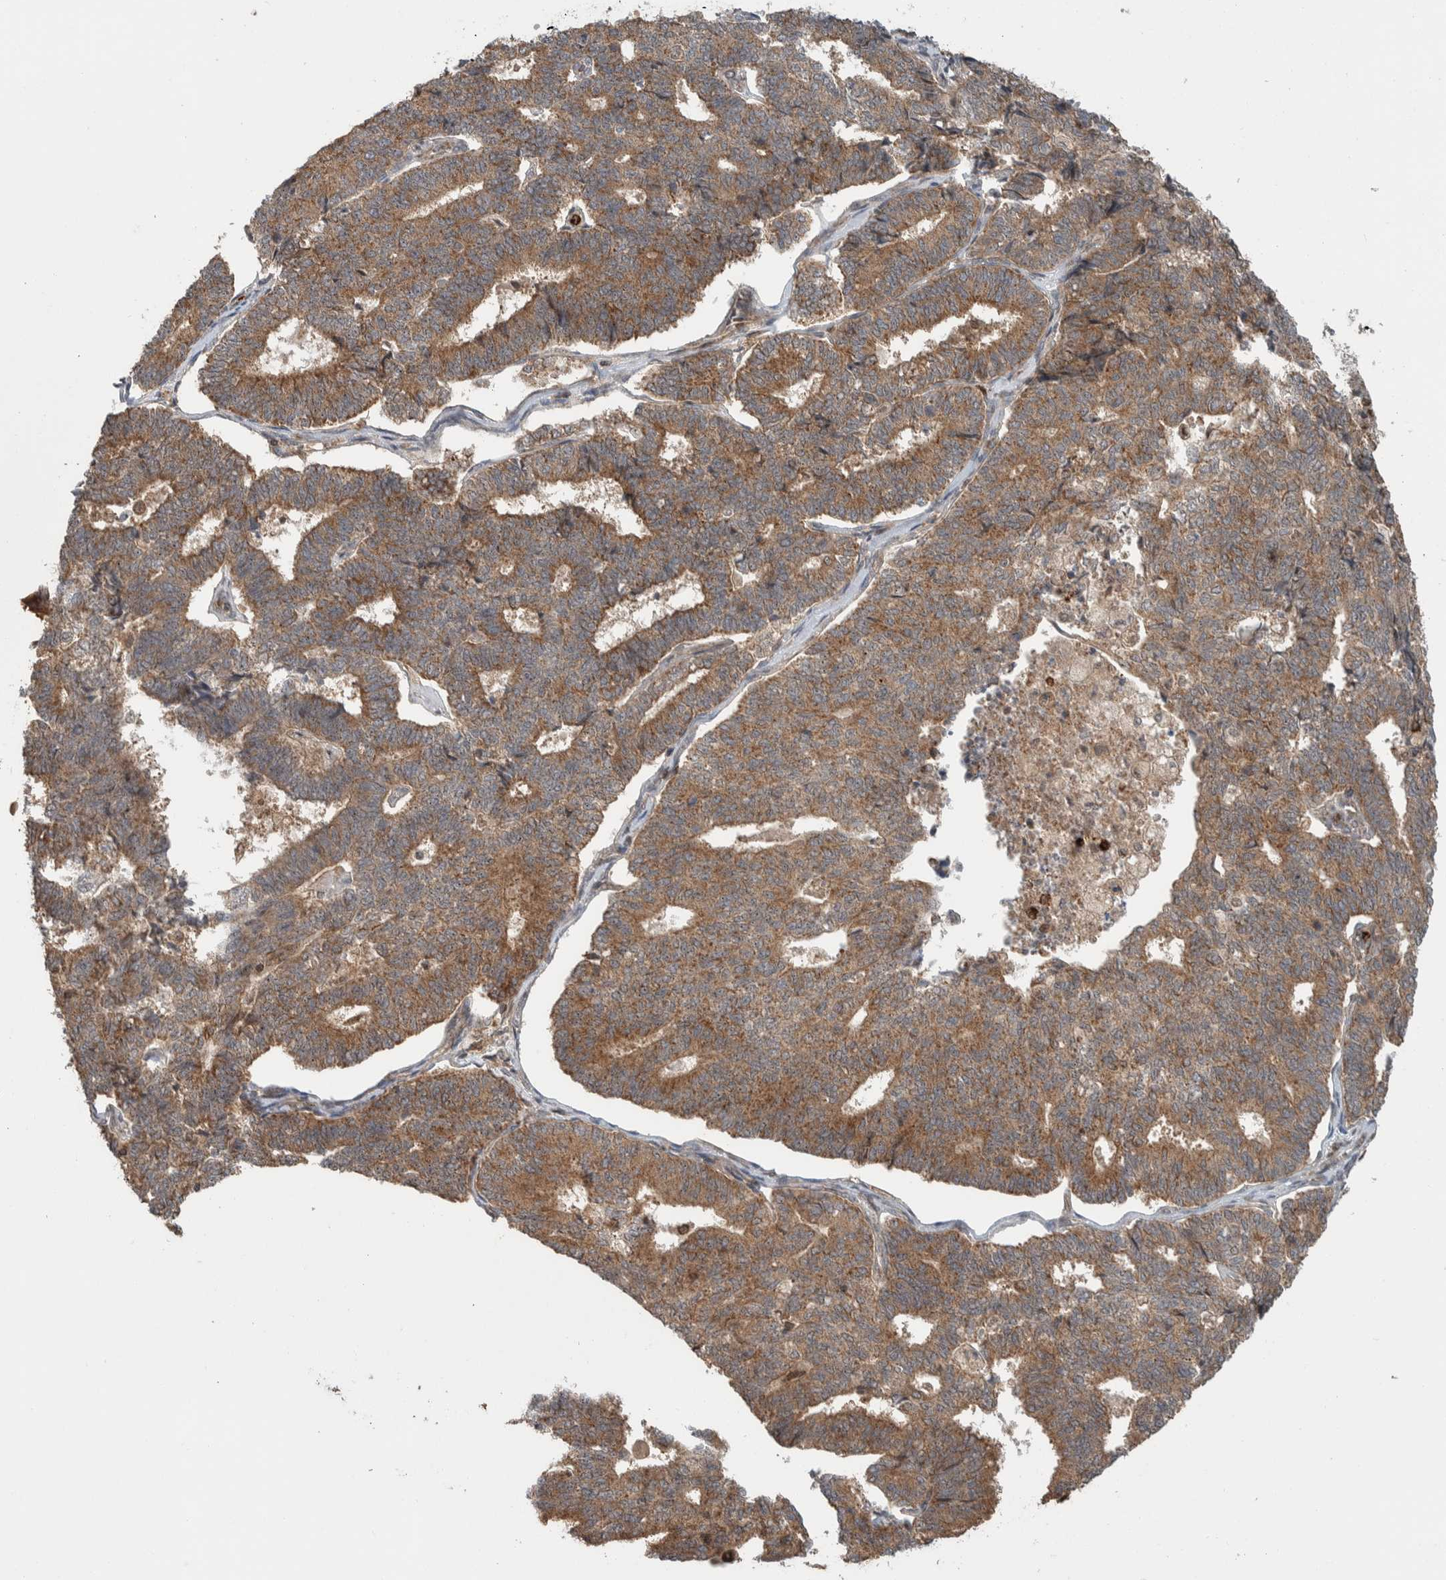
{"staining": {"intensity": "moderate", "quantity": ">75%", "location": "cytoplasmic/membranous"}, "tissue": "endometrial cancer", "cell_type": "Tumor cells", "image_type": "cancer", "snomed": [{"axis": "morphology", "description": "Adenocarcinoma, NOS"}, {"axis": "topography", "description": "Endometrium"}], "caption": "A brown stain highlights moderate cytoplasmic/membranous positivity of a protein in human adenocarcinoma (endometrial) tumor cells. (DAB (3,3'-diaminobenzidine) IHC, brown staining for protein, blue staining for nuclei).", "gene": "VPS53", "patient": {"sex": "female", "age": 70}}